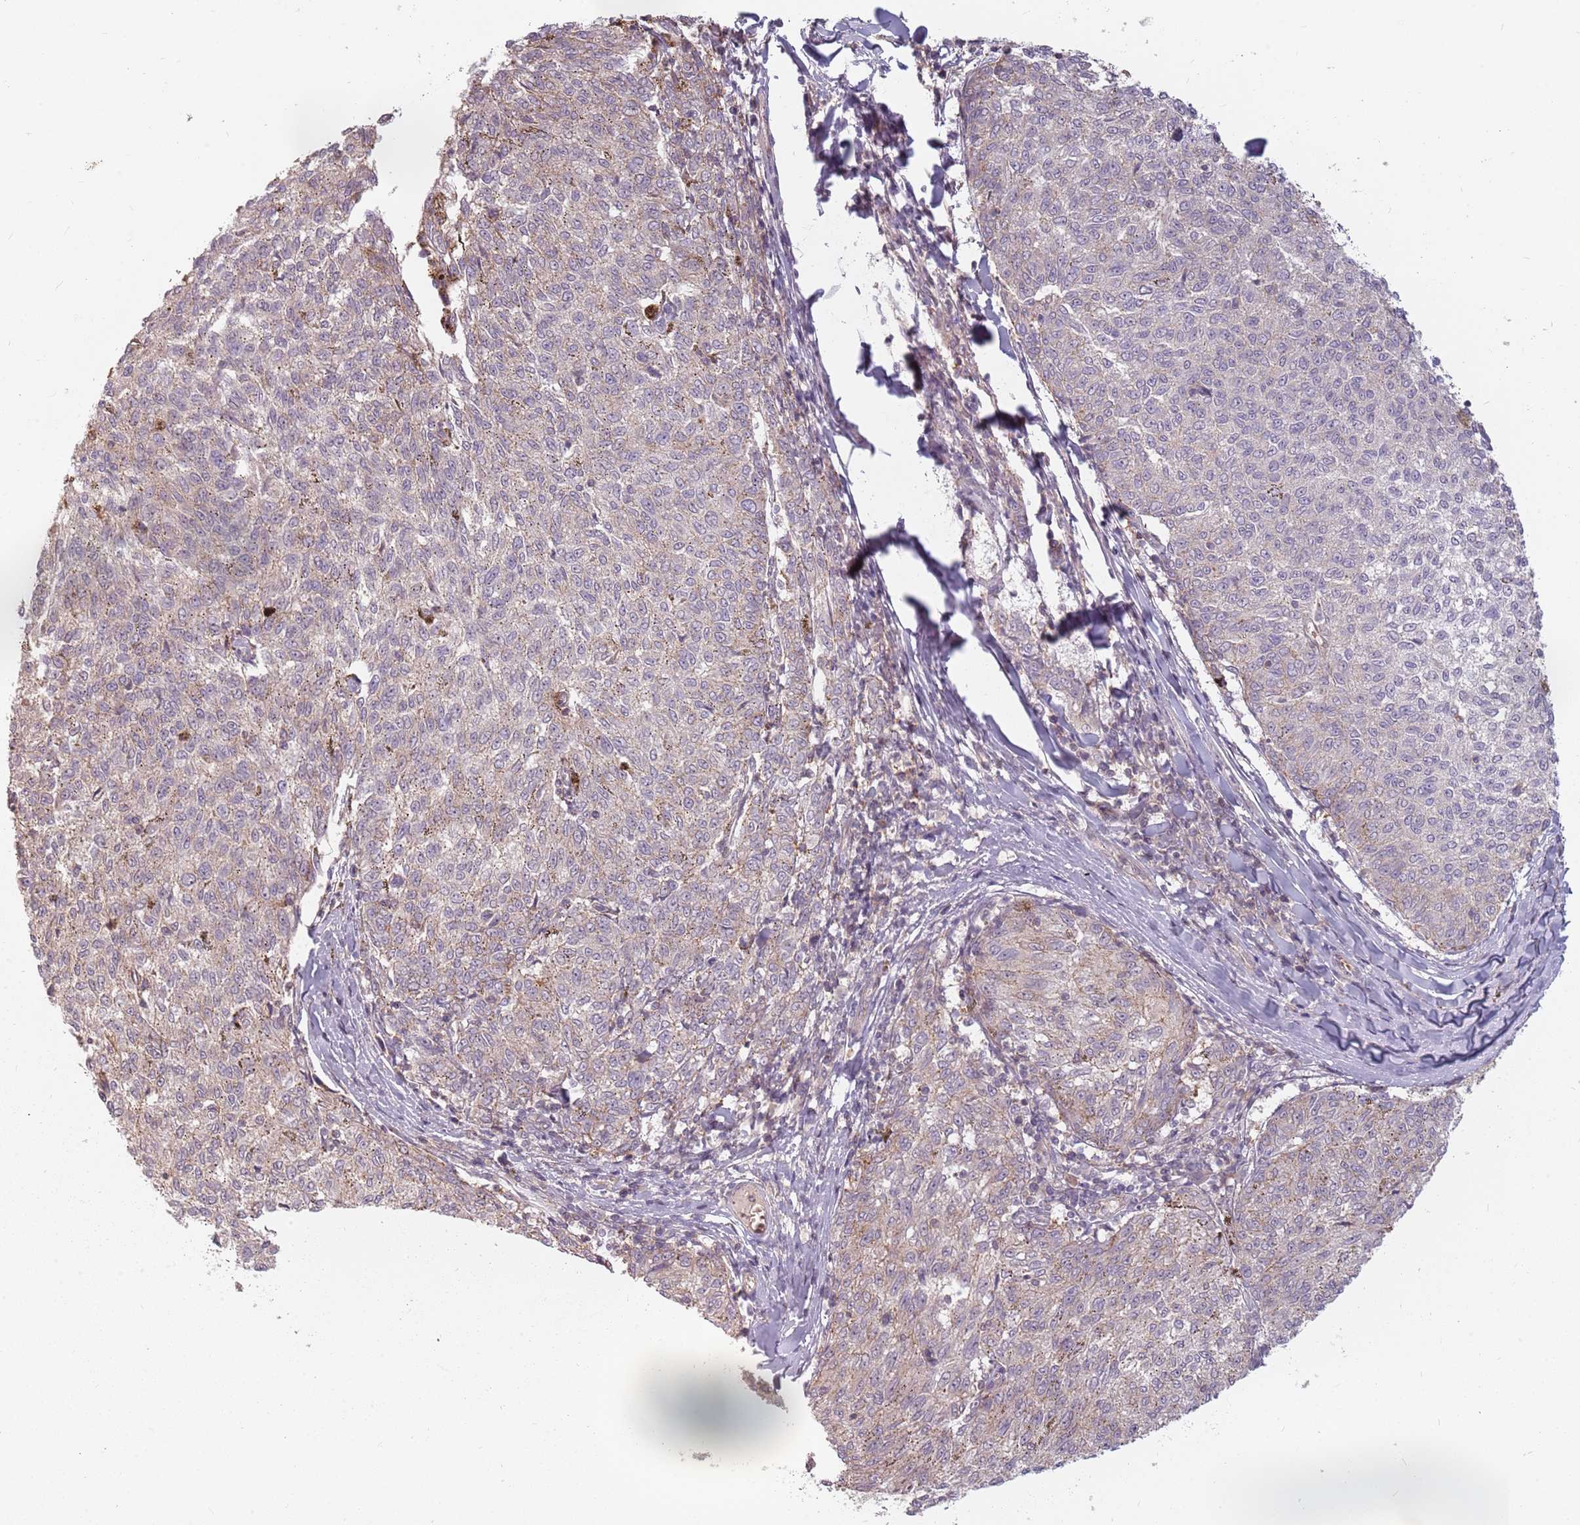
{"staining": {"intensity": "negative", "quantity": "none", "location": "none"}, "tissue": "melanoma", "cell_type": "Tumor cells", "image_type": "cancer", "snomed": [{"axis": "morphology", "description": "Malignant melanoma, NOS"}, {"axis": "topography", "description": "Skin"}], "caption": "Immunohistochemical staining of malignant melanoma displays no significant expression in tumor cells.", "gene": "PPP1R14C", "patient": {"sex": "female", "age": 72}}